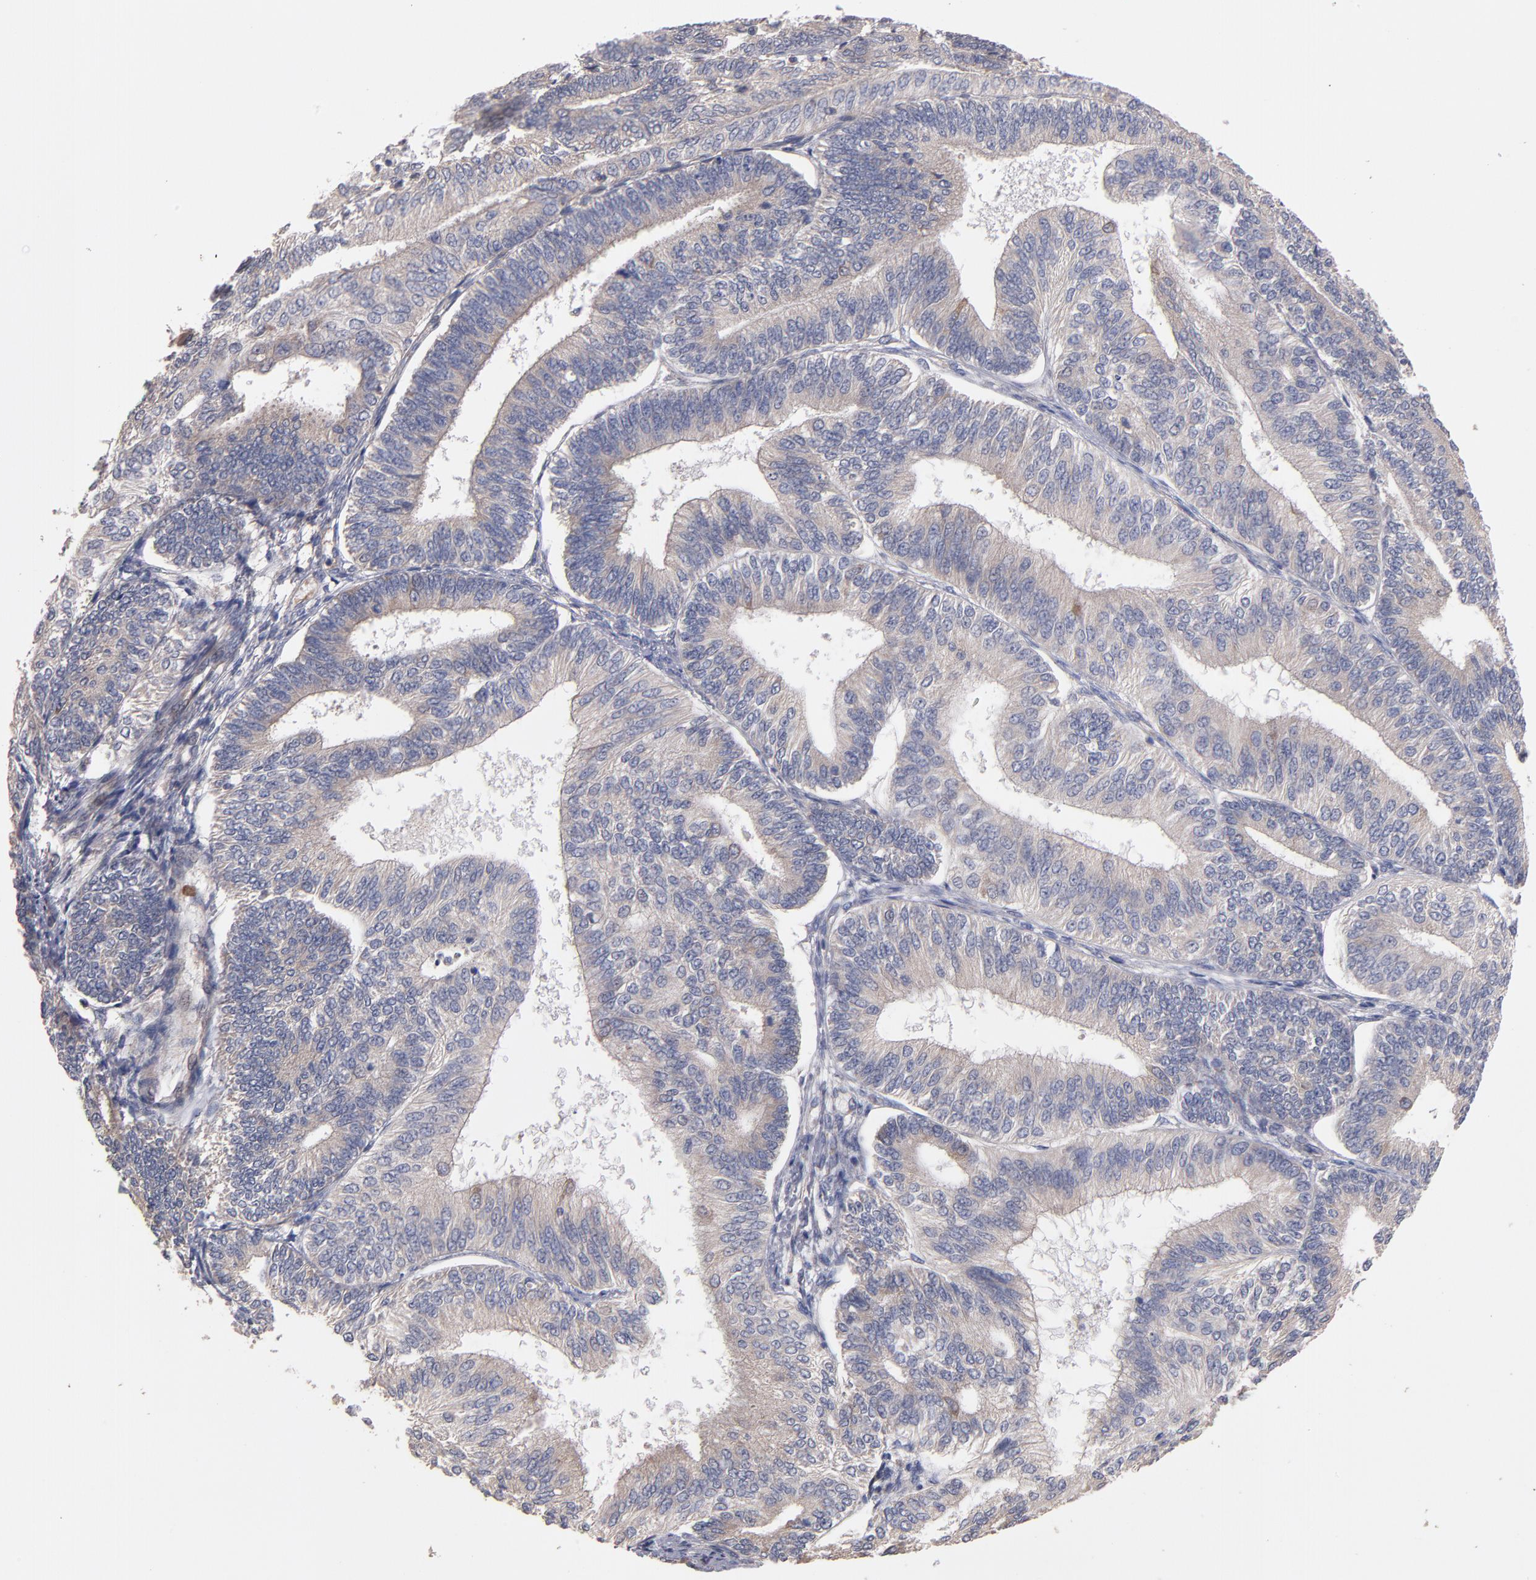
{"staining": {"intensity": "weak", "quantity": ">75%", "location": "cytoplasmic/membranous"}, "tissue": "endometrial cancer", "cell_type": "Tumor cells", "image_type": "cancer", "snomed": [{"axis": "morphology", "description": "Adenocarcinoma, NOS"}, {"axis": "topography", "description": "Endometrium"}], "caption": "Immunohistochemistry (IHC) histopathology image of neoplastic tissue: human endometrial cancer stained using immunohistochemistry (IHC) exhibits low levels of weak protein expression localized specifically in the cytoplasmic/membranous of tumor cells, appearing as a cytoplasmic/membranous brown color.", "gene": "DACT1", "patient": {"sex": "female", "age": 55}}